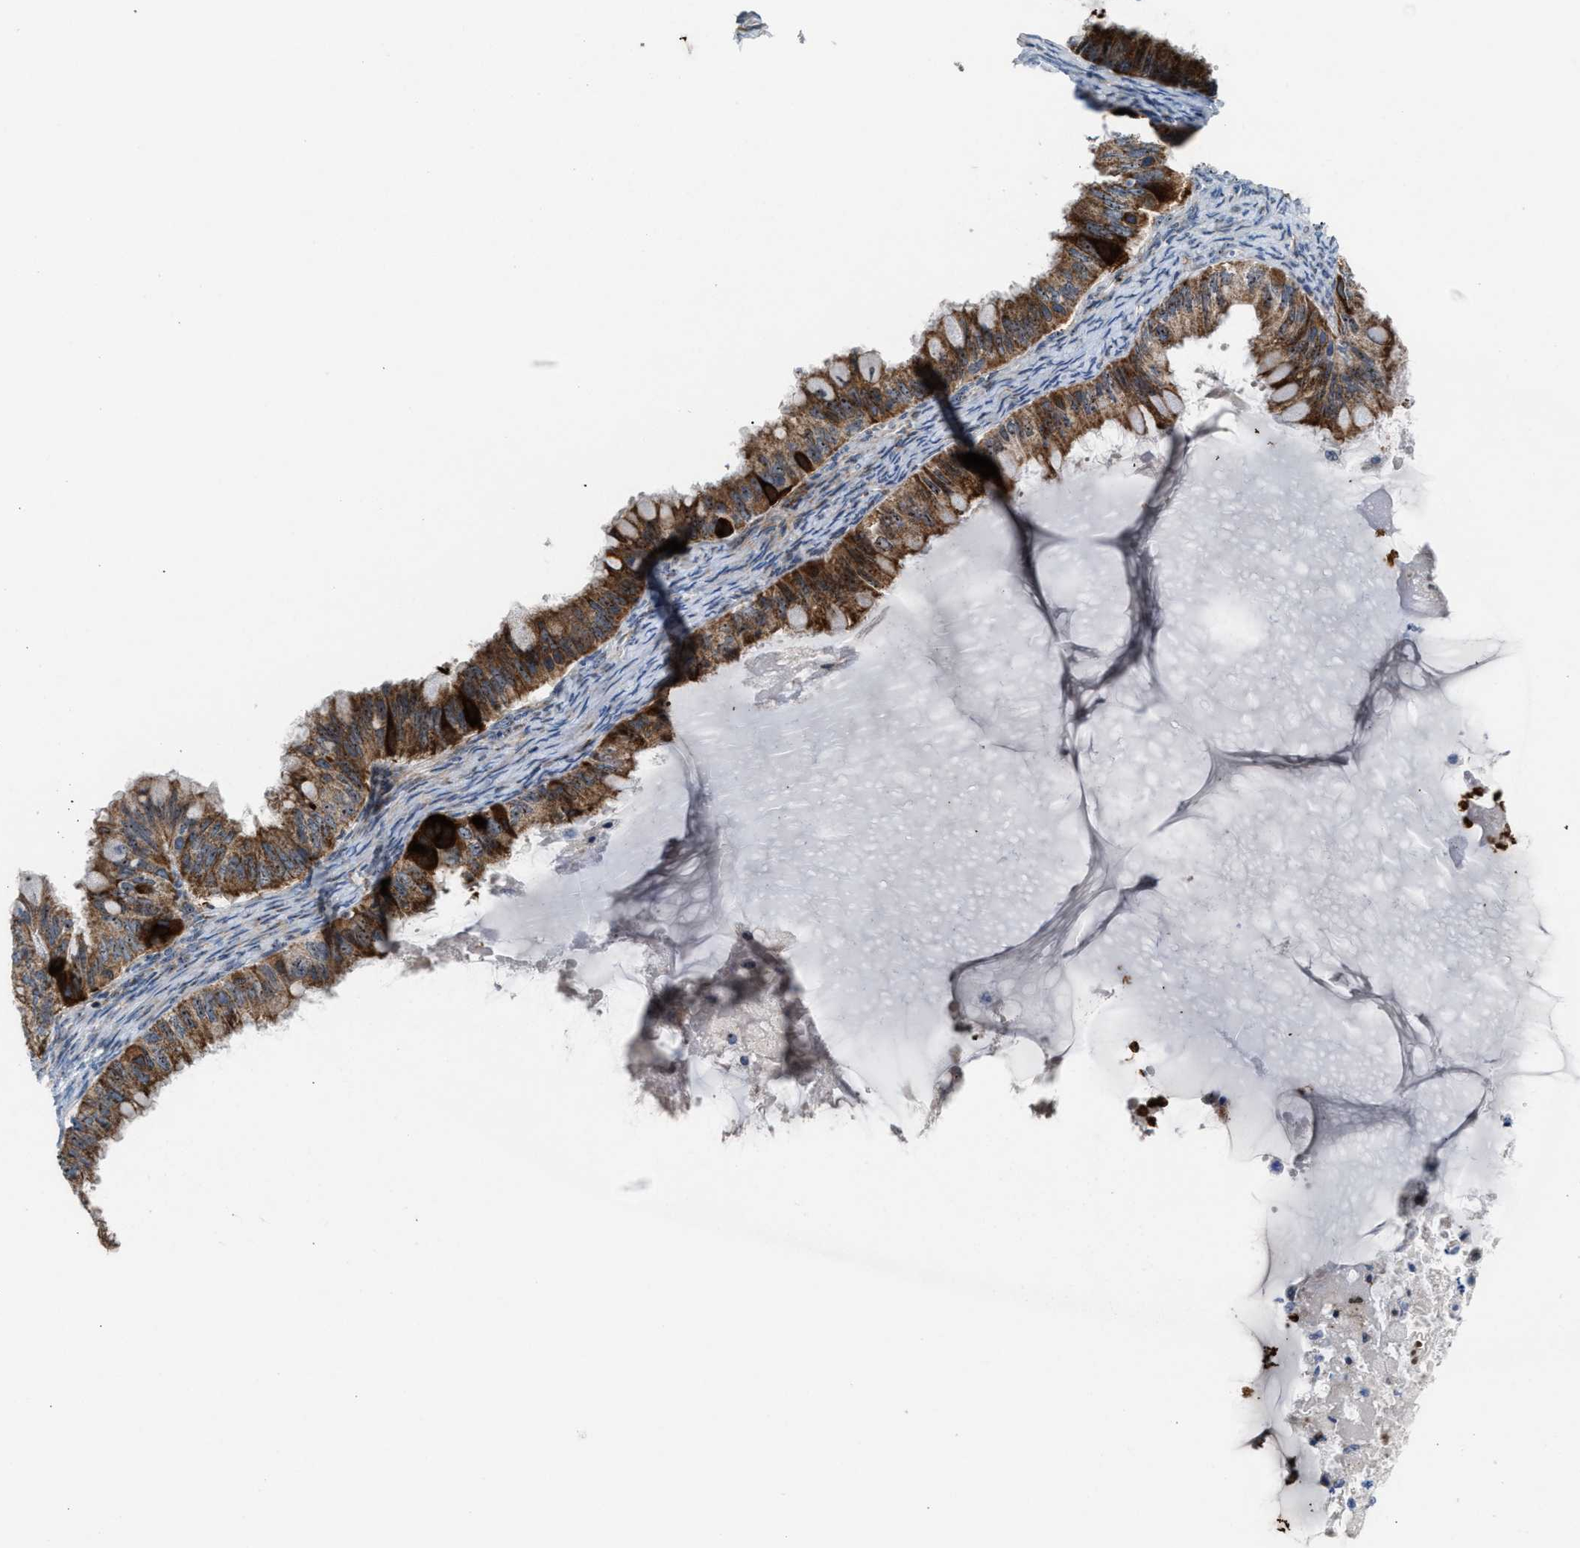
{"staining": {"intensity": "moderate", "quantity": ">75%", "location": "cytoplasmic/membranous,nuclear"}, "tissue": "ovarian cancer", "cell_type": "Tumor cells", "image_type": "cancer", "snomed": [{"axis": "morphology", "description": "Cystadenocarcinoma, mucinous, NOS"}, {"axis": "topography", "description": "Ovary"}], "caption": "Tumor cells demonstrate moderate cytoplasmic/membranous and nuclear positivity in approximately >75% of cells in mucinous cystadenocarcinoma (ovarian). Nuclei are stained in blue.", "gene": "TPH1", "patient": {"sex": "female", "age": 80}}